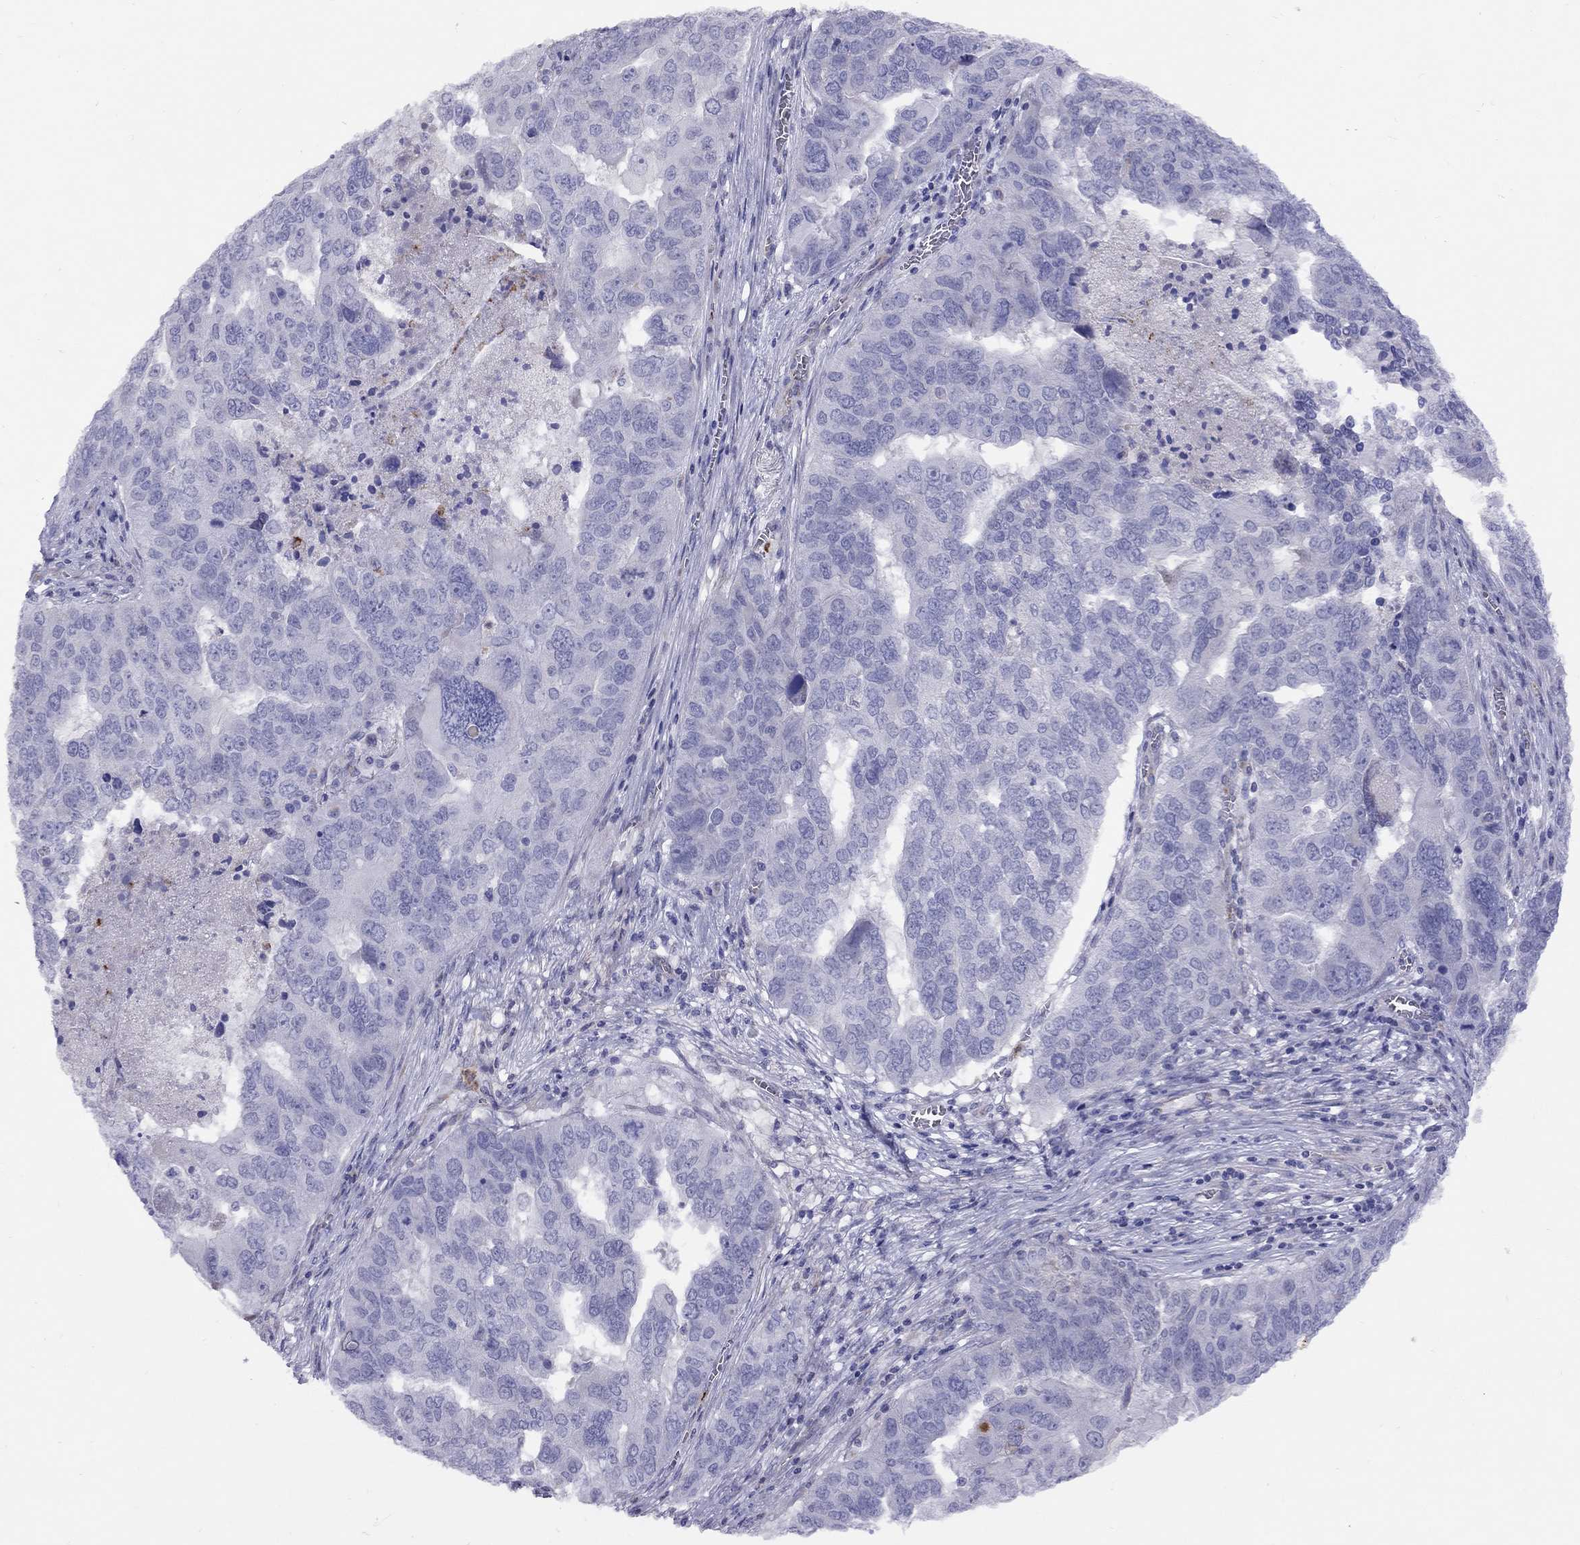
{"staining": {"intensity": "negative", "quantity": "none", "location": "none"}, "tissue": "ovarian cancer", "cell_type": "Tumor cells", "image_type": "cancer", "snomed": [{"axis": "morphology", "description": "Carcinoma, endometroid"}, {"axis": "topography", "description": "Soft tissue"}, {"axis": "topography", "description": "Ovary"}], "caption": "Ovarian endometroid carcinoma stained for a protein using IHC displays no positivity tumor cells.", "gene": "SPINT4", "patient": {"sex": "female", "age": 52}}